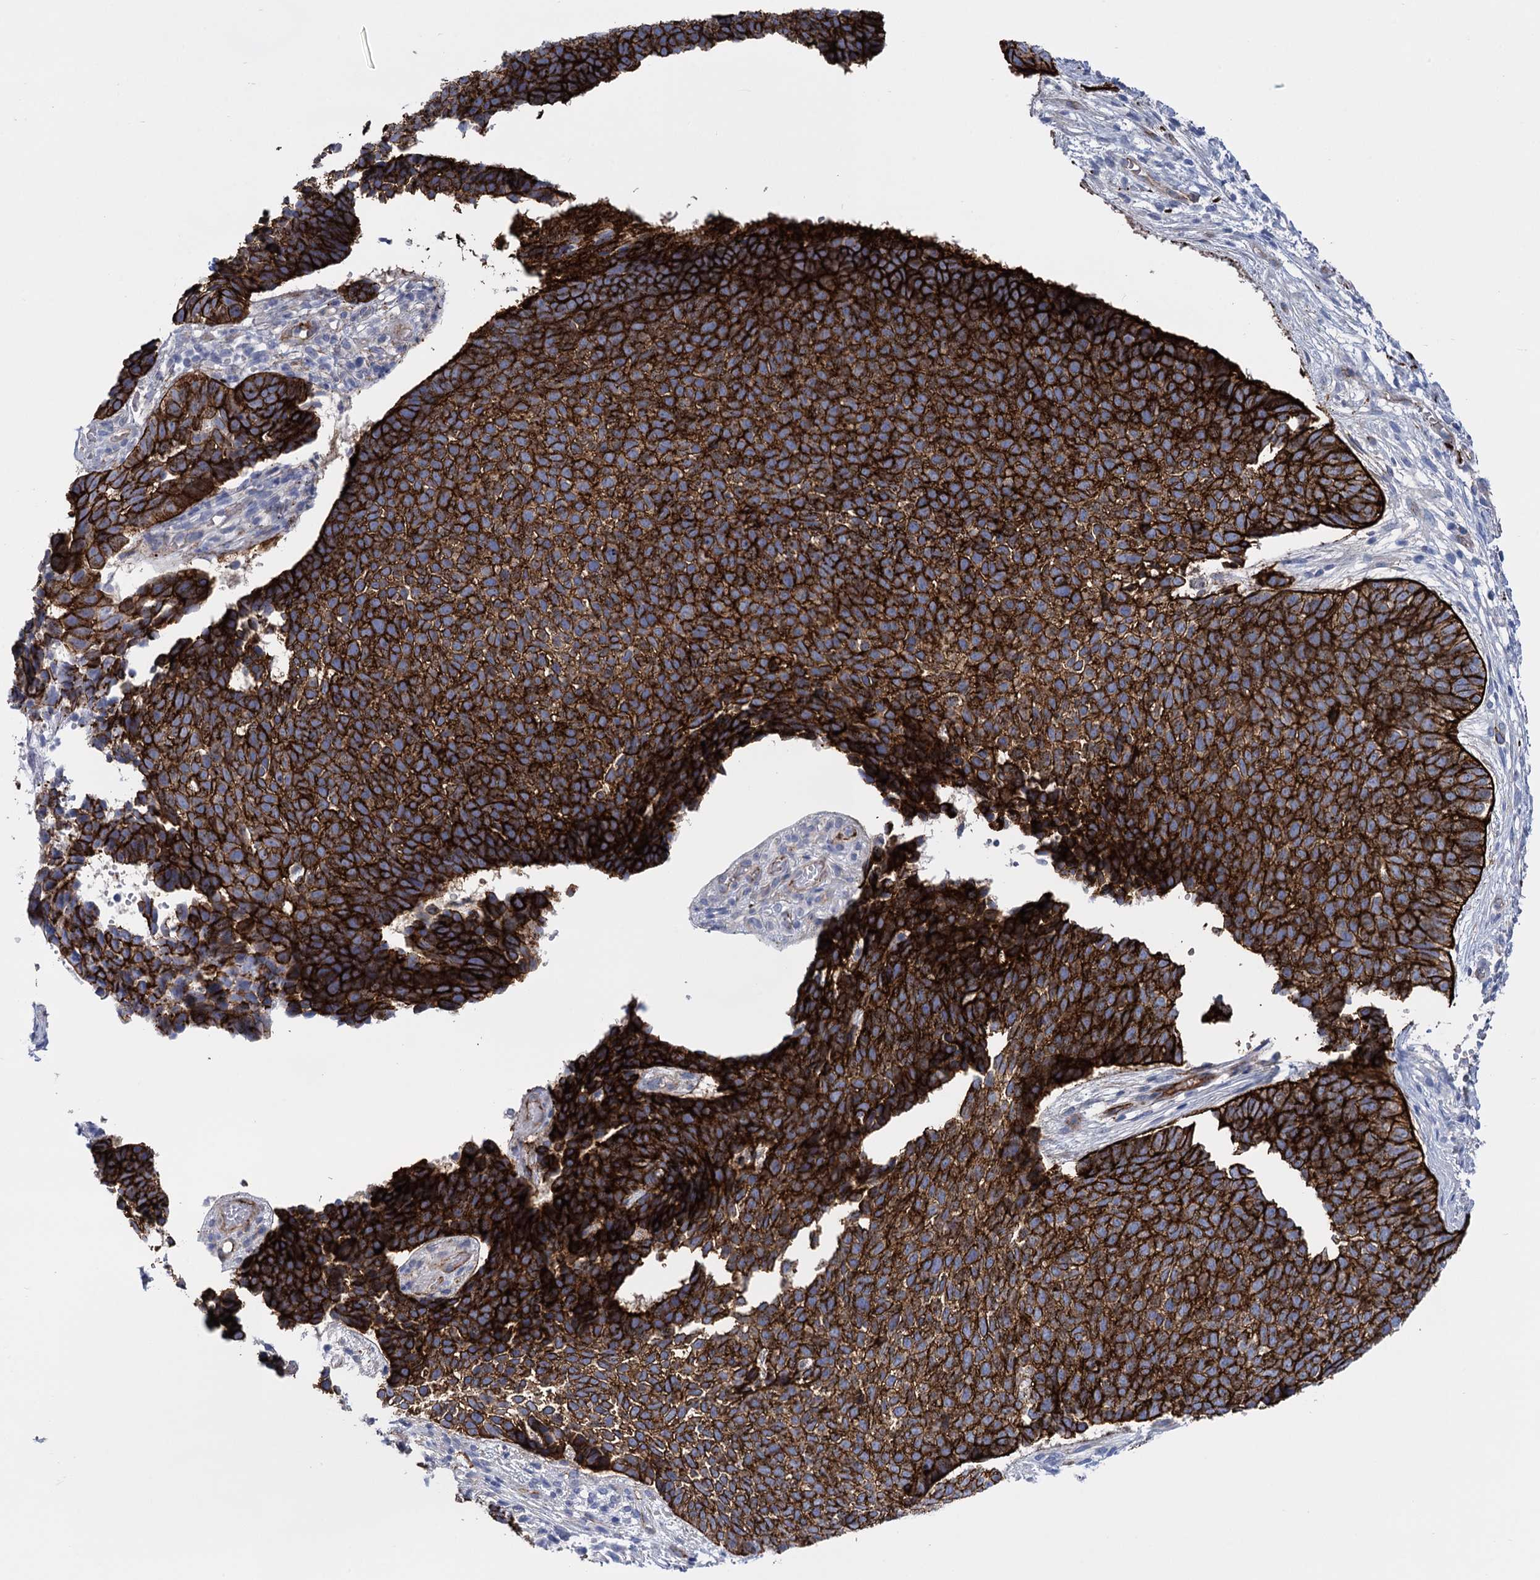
{"staining": {"intensity": "strong", "quantity": ">75%", "location": "cytoplasmic/membranous"}, "tissue": "skin cancer", "cell_type": "Tumor cells", "image_type": "cancer", "snomed": [{"axis": "morphology", "description": "Basal cell carcinoma"}, {"axis": "topography", "description": "Skin"}], "caption": "Immunohistochemical staining of skin cancer reveals high levels of strong cytoplasmic/membranous expression in approximately >75% of tumor cells. (DAB = brown stain, brightfield microscopy at high magnification).", "gene": "SNCG", "patient": {"sex": "female", "age": 84}}